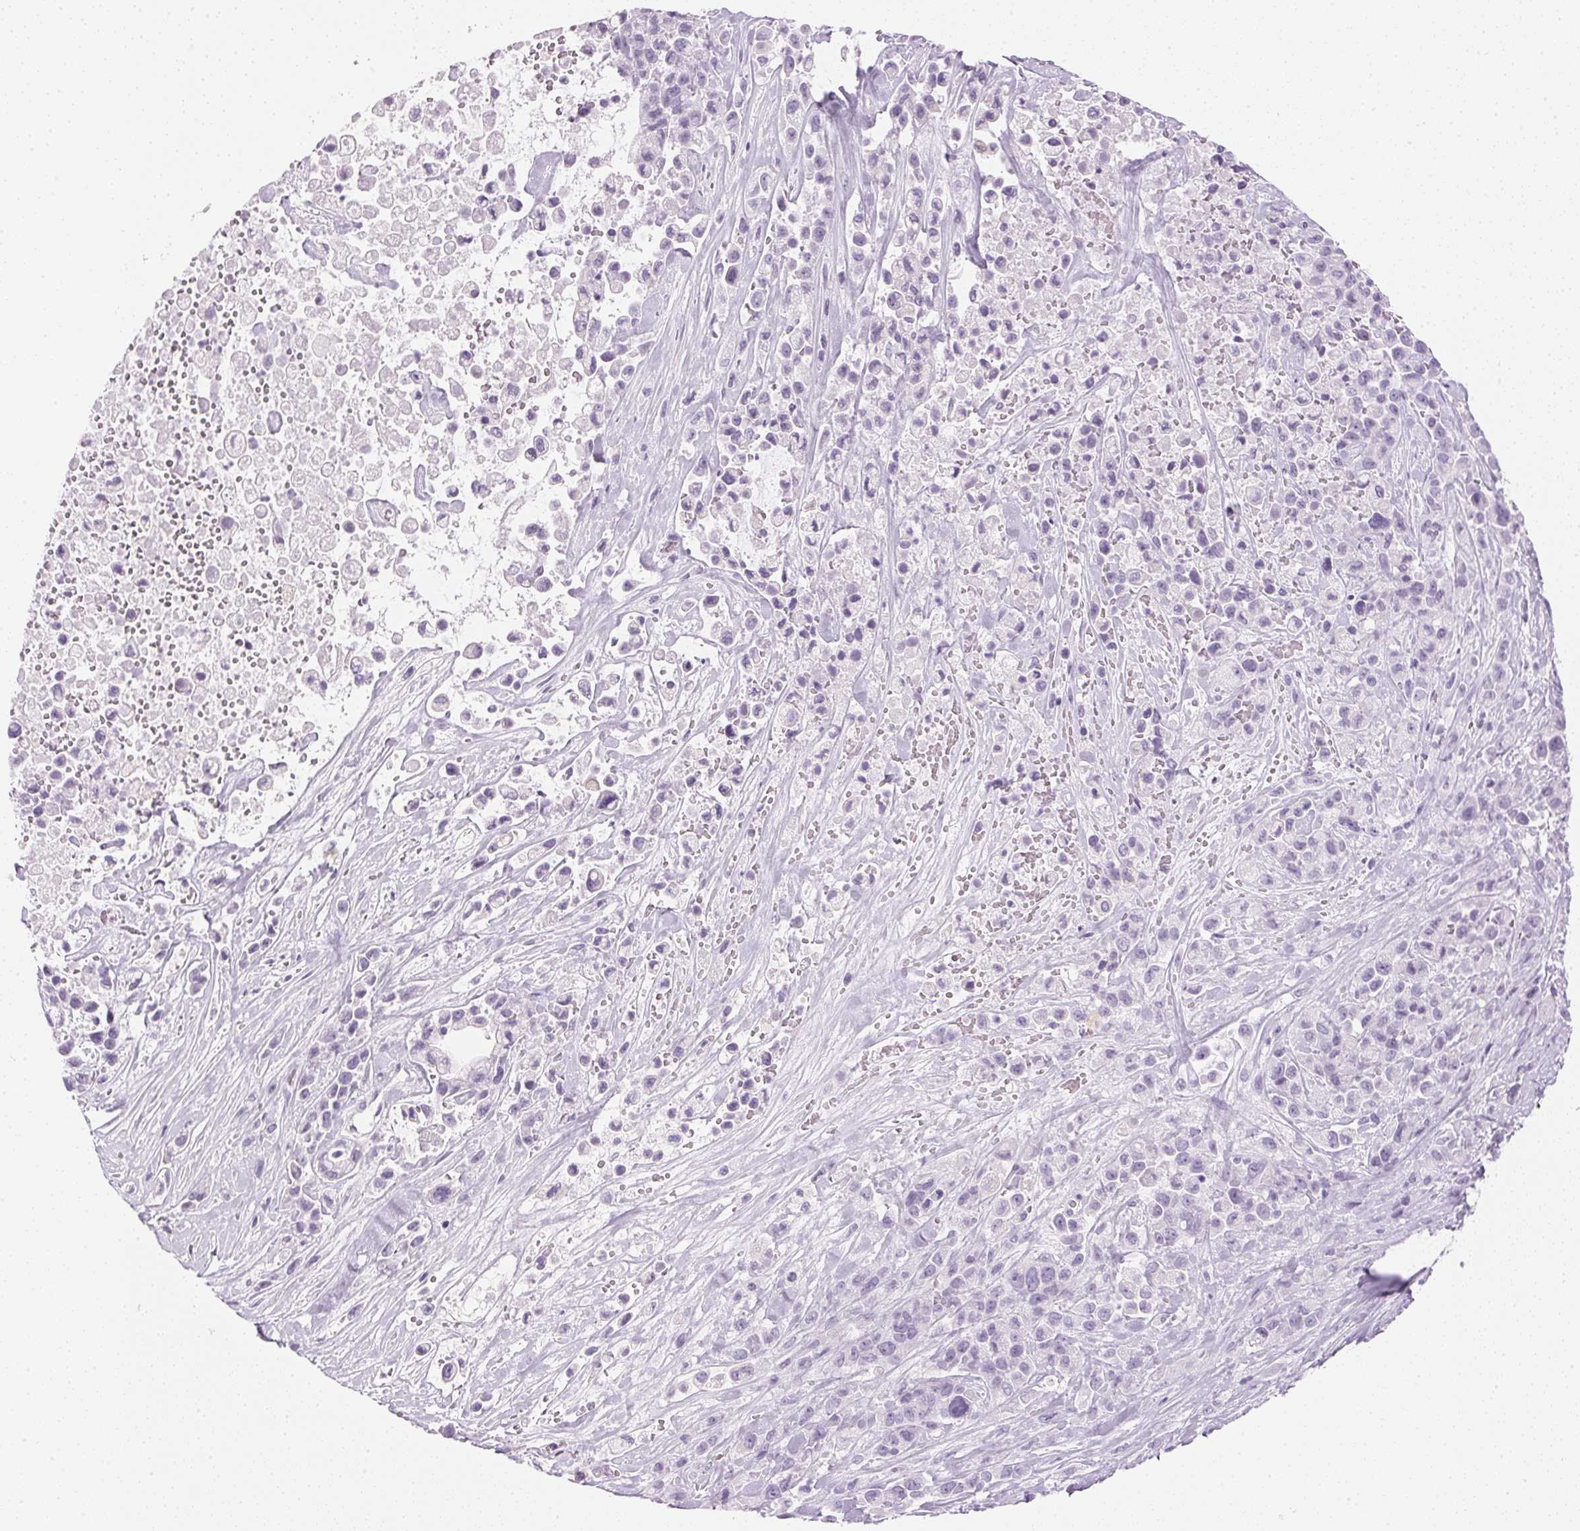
{"staining": {"intensity": "negative", "quantity": "none", "location": "none"}, "tissue": "pancreatic cancer", "cell_type": "Tumor cells", "image_type": "cancer", "snomed": [{"axis": "morphology", "description": "Adenocarcinoma, NOS"}, {"axis": "topography", "description": "Pancreas"}], "caption": "Protein analysis of pancreatic adenocarcinoma displays no significant staining in tumor cells.", "gene": "IGFBP1", "patient": {"sex": "male", "age": 44}}